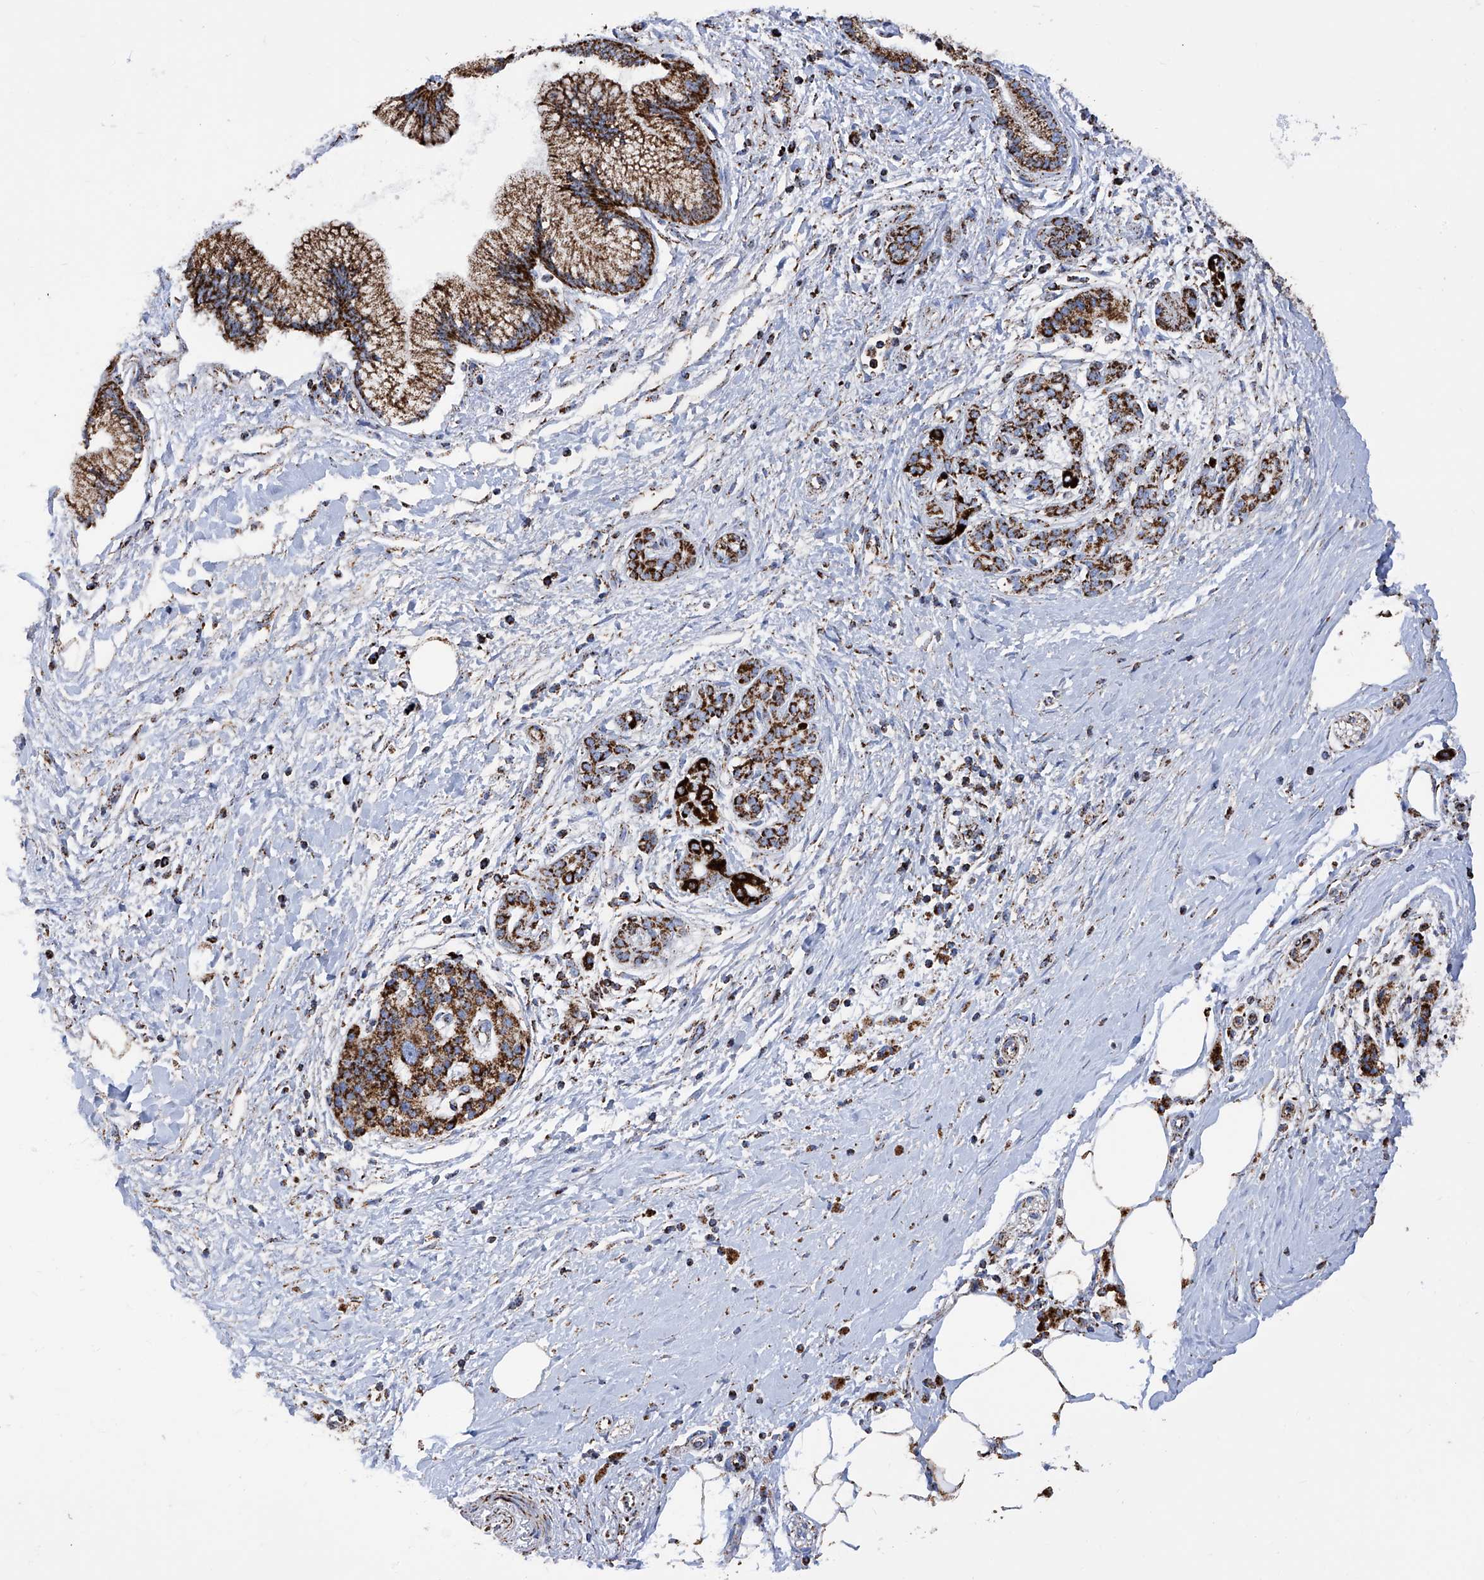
{"staining": {"intensity": "strong", "quantity": ">75%", "location": "cytoplasmic/membranous"}, "tissue": "pancreatic cancer", "cell_type": "Tumor cells", "image_type": "cancer", "snomed": [{"axis": "morphology", "description": "Adenocarcinoma, NOS"}, {"axis": "topography", "description": "Pancreas"}], "caption": "Strong cytoplasmic/membranous positivity for a protein is present in about >75% of tumor cells of pancreatic cancer (adenocarcinoma) using immunohistochemistry (IHC).", "gene": "ATP5PF", "patient": {"sex": "male", "age": 58}}